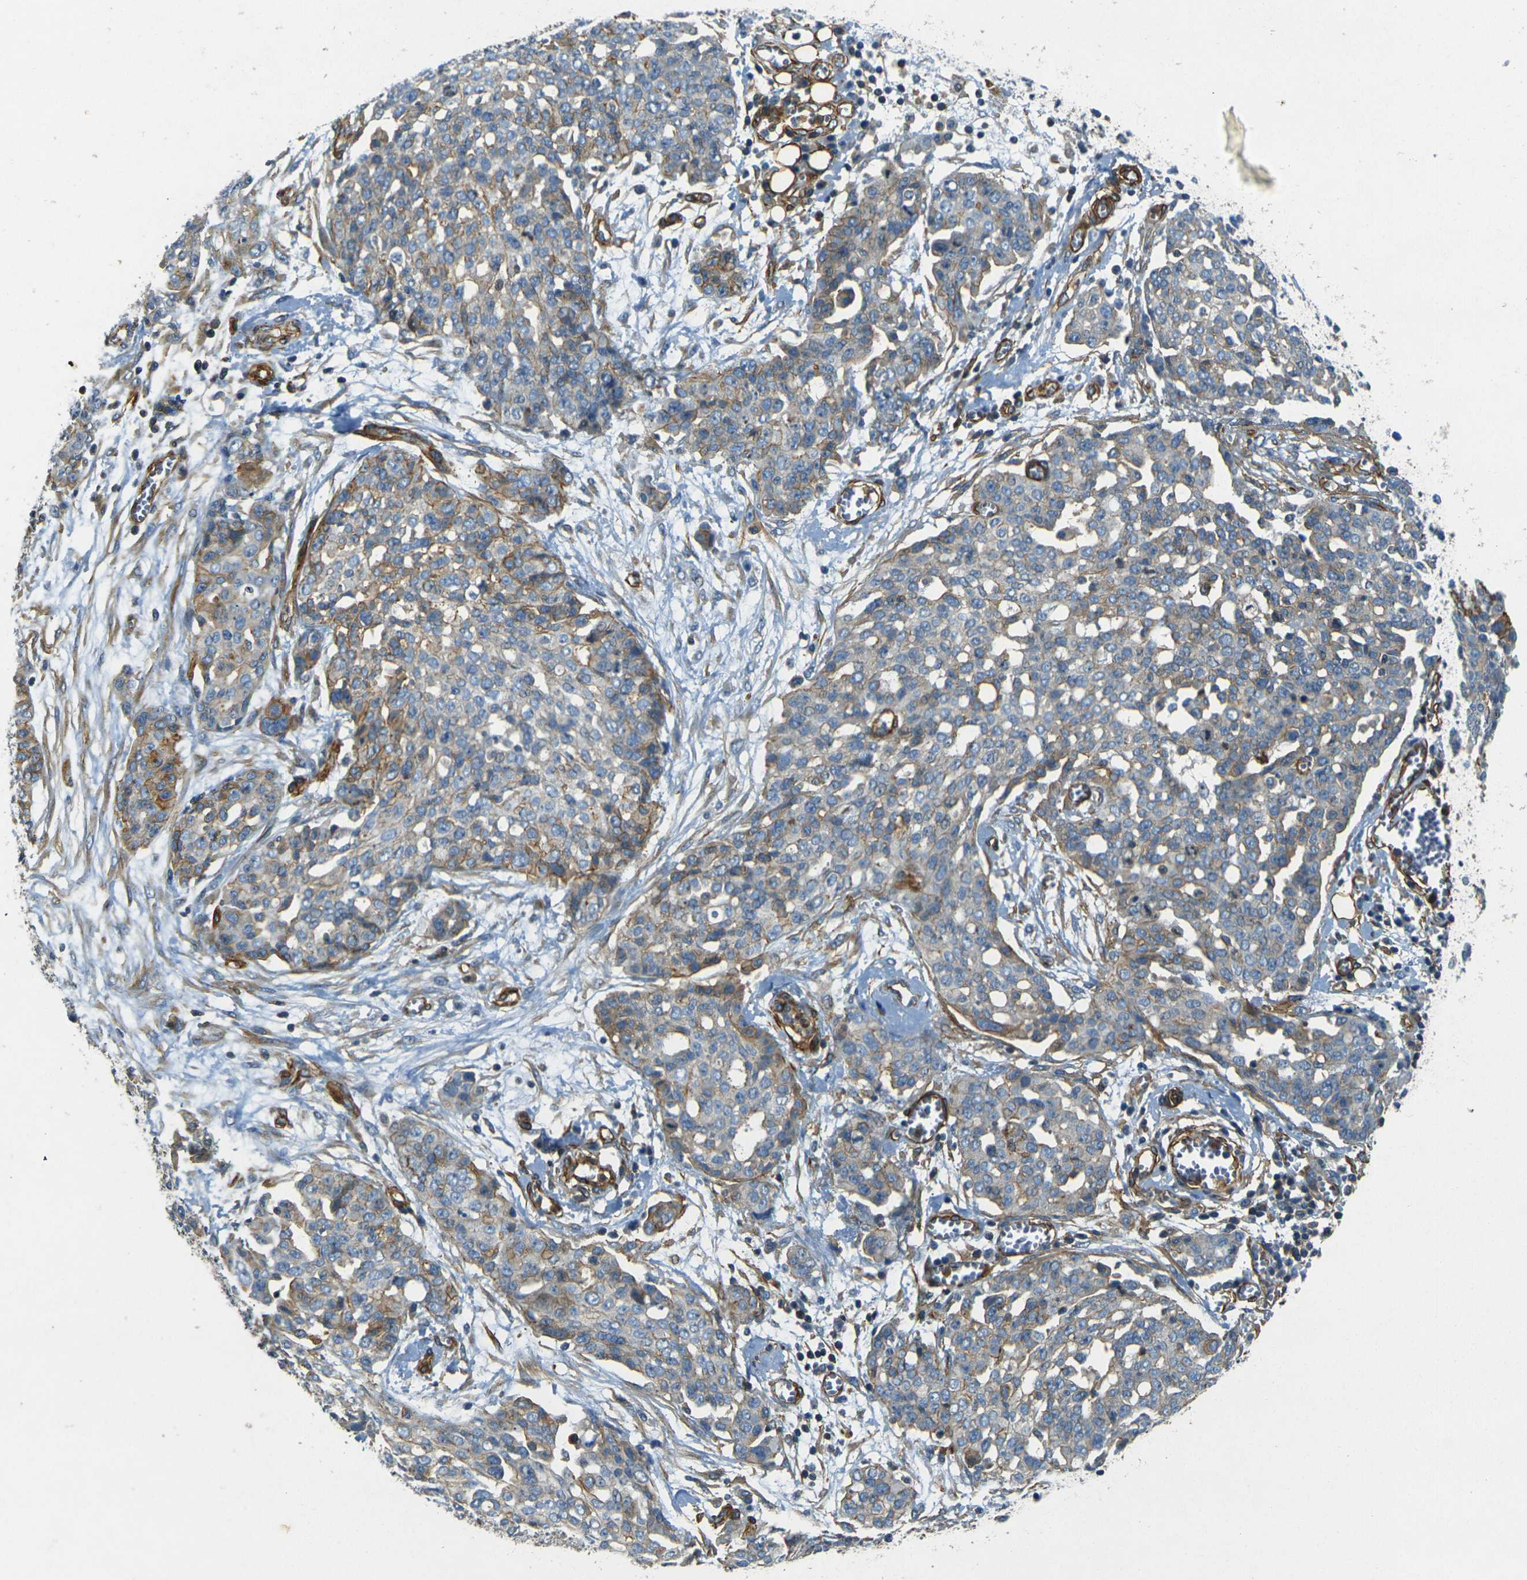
{"staining": {"intensity": "weak", "quantity": "25%-75%", "location": "cytoplasmic/membranous"}, "tissue": "ovarian cancer", "cell_type": "Tumor cells", "image_type": "cancer", "snomed": [{"axis": "morphology", "description": "Cystadenocarcinoma, serous, NOS"}, {"axis": "topography", "description": "Soft tissue"}, {"axis": "topography", "description": "Ovary"}], "caption": "Immunohistochemistry (IHC) (DAB) staining of ovarian cancer (serous cystadenocarcinoma) shows weak cytoplasmic/membranous protein staining in about 25%-75% of tumor cells. The protein is shown in brown color, while the nuclei are stained blue.", "gene": "EPHA7", "patient": {"sex": "female", "age": 57}}